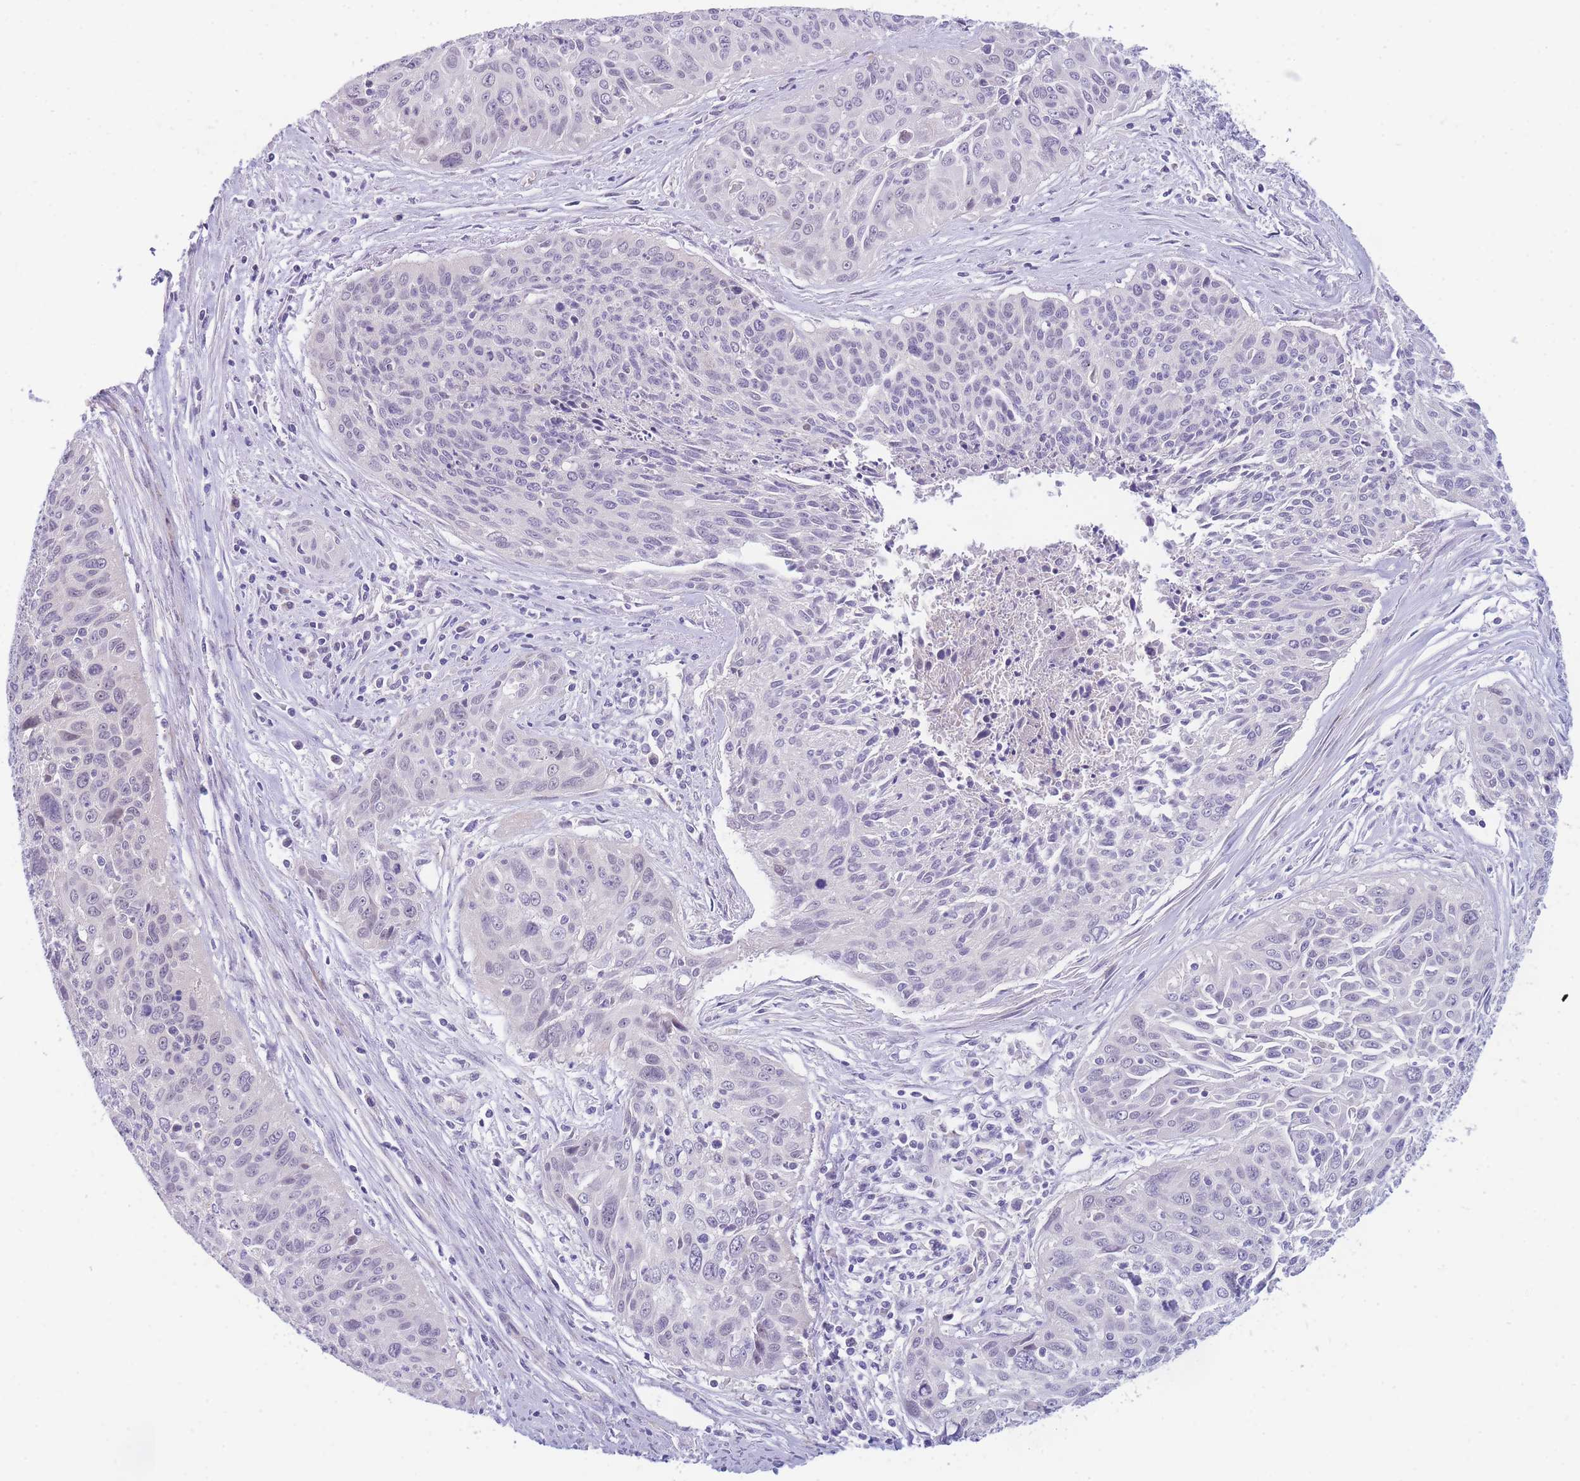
{"staining": {"intensity": "negative", "quantity": "none", "location": "none"}, "tissue": "cervical cancer", "cell_type": "Tumor cells", "image_type": "cancer", "snomed": [{"axis": "morphology", "description": "Squamous cell carcinoma, NOS"}, {"axis": "topography", "description": "Cervix"}], "caption": "This is an IHC micrograph of cervical cancer (squamous cell carcinoma). There is no staining in tumor cells.", "gene": "DDX49", "patient": {"sex": "female", "age": 55}}